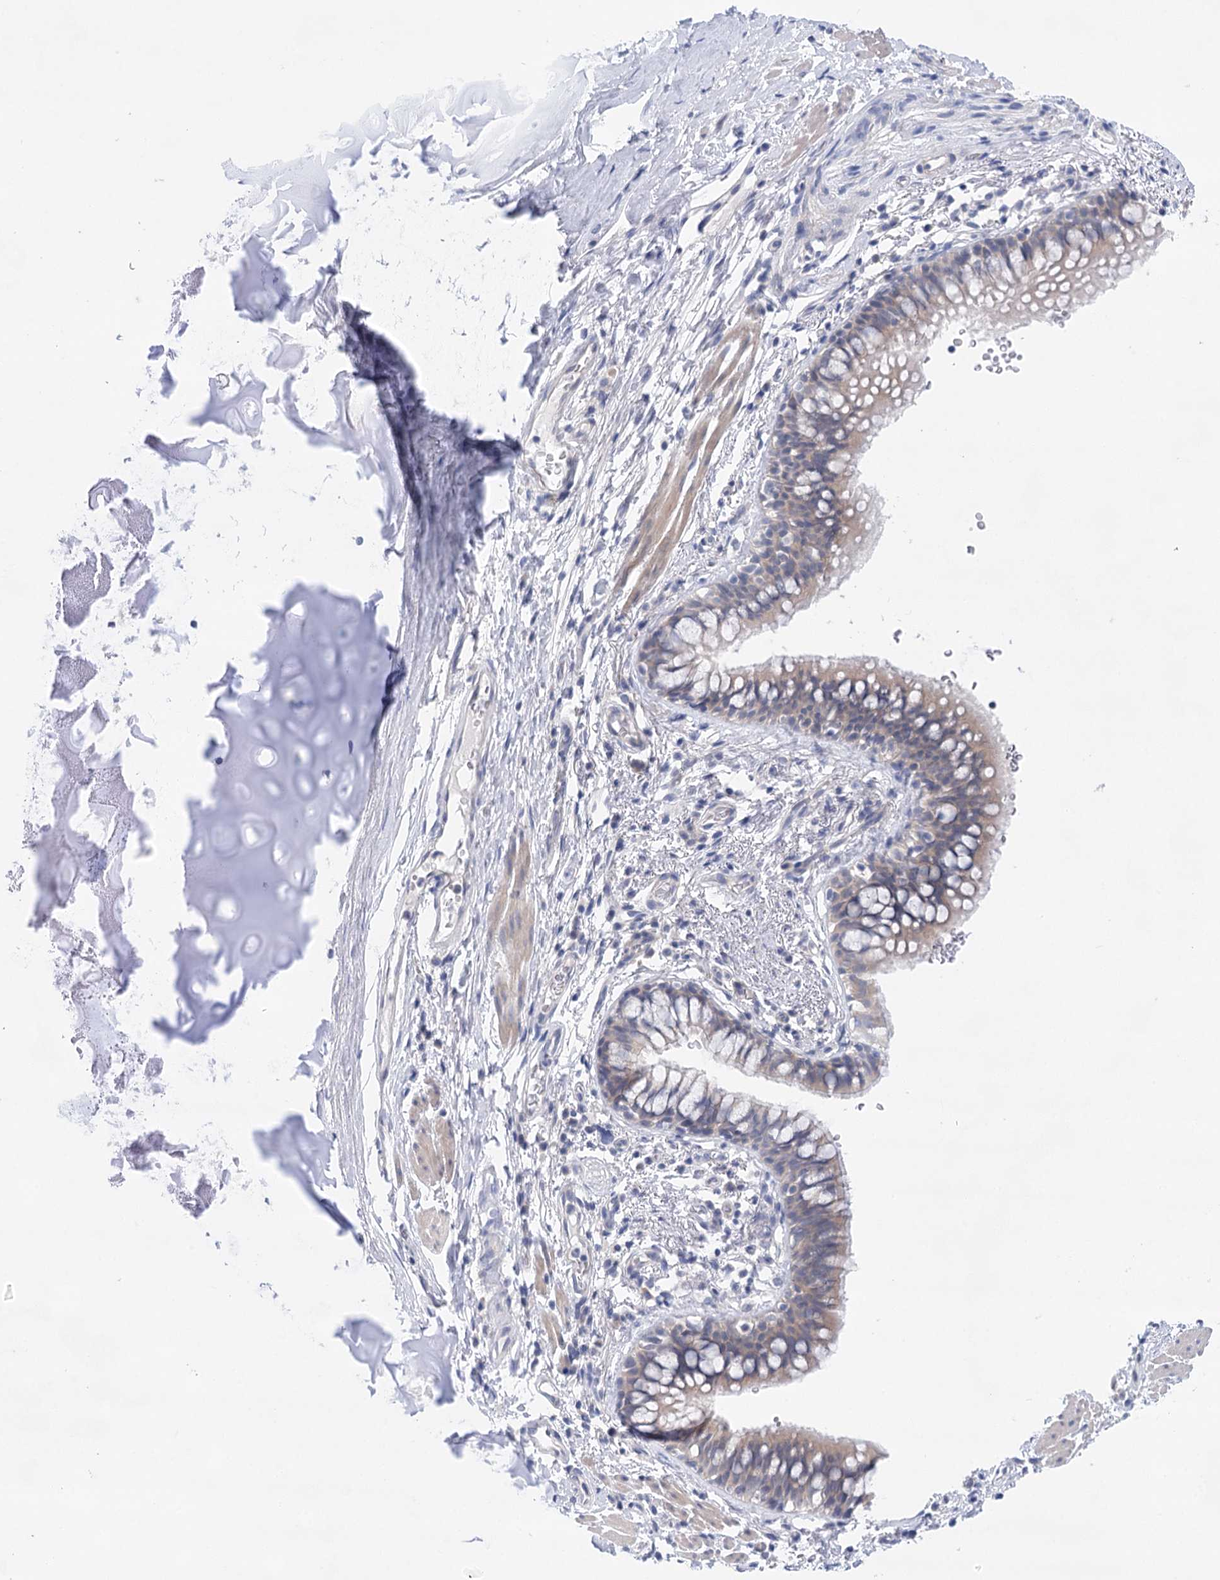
{"staining": {"intensity": "weak", "quantity": "<25%", "location": "cytoplasmic/membranous"}, "tissue": "bronchus", "cell_type": "Respiratory epithelial cells", "image_type": "normal", "snomed": [{"axis": "morphology", "description": "Normal tissue, NOS"}, {"axis": "topography", "description": "Cartilage tissue"}, {"axis": "topography", "description": "Bronchus"}], "caption": "This photomicrograph is of normal bronchus stained with immunohistochemistry to label a protein in brown with the nuclei are counter-stained blue. There is no positivity in respiratory epithelial cells. Brightfield microscopy of IHC stained with DAB (brown) and hematoxylin (blue), captured at high magnification.", "gene": "LALBA", "patient": {"sex": "female", "age": 36}}